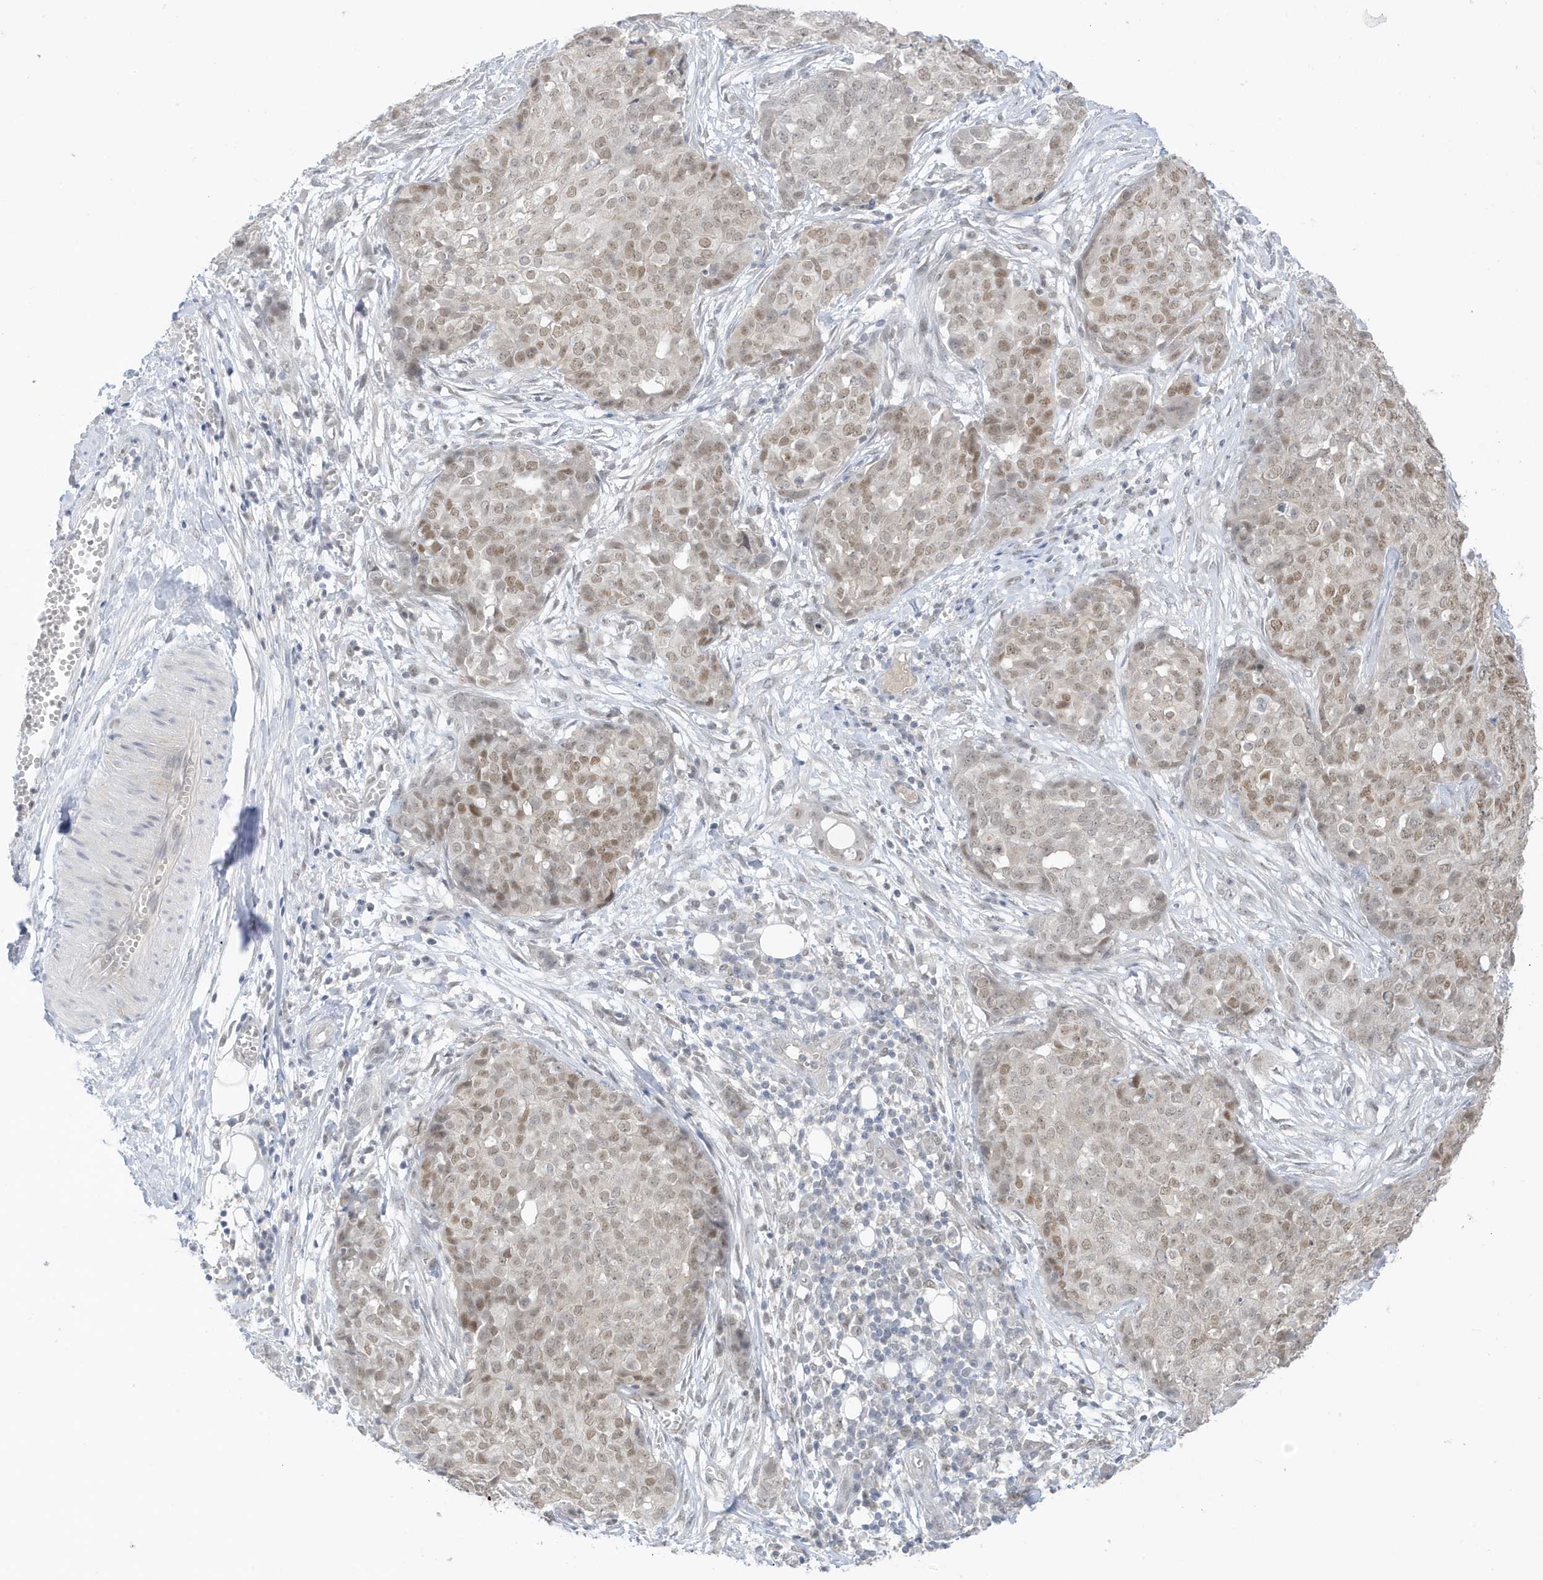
{"staining": {"intensity": "moderate", "quantity": "<25%", "location": "nuclear"}, "tissue": "ovarian cancer", "cell_type": "Tumor cells", "image_type": "cancer", "snomed": [{"axis": "morphology", "description": "Cystadenocarcinoma, serous, NOS"}, {"axis": "topography", "description": "Soft tissue"}, {"axis": "topography", "description": "Ovary"}], "caption": "Ovarian cancer stained with a brown dye shows moderate nuclear positive positivity in approximately <25% of tumor cells.", "gene": "MSL3", "patient": {"sex": "female", "age": 57}}